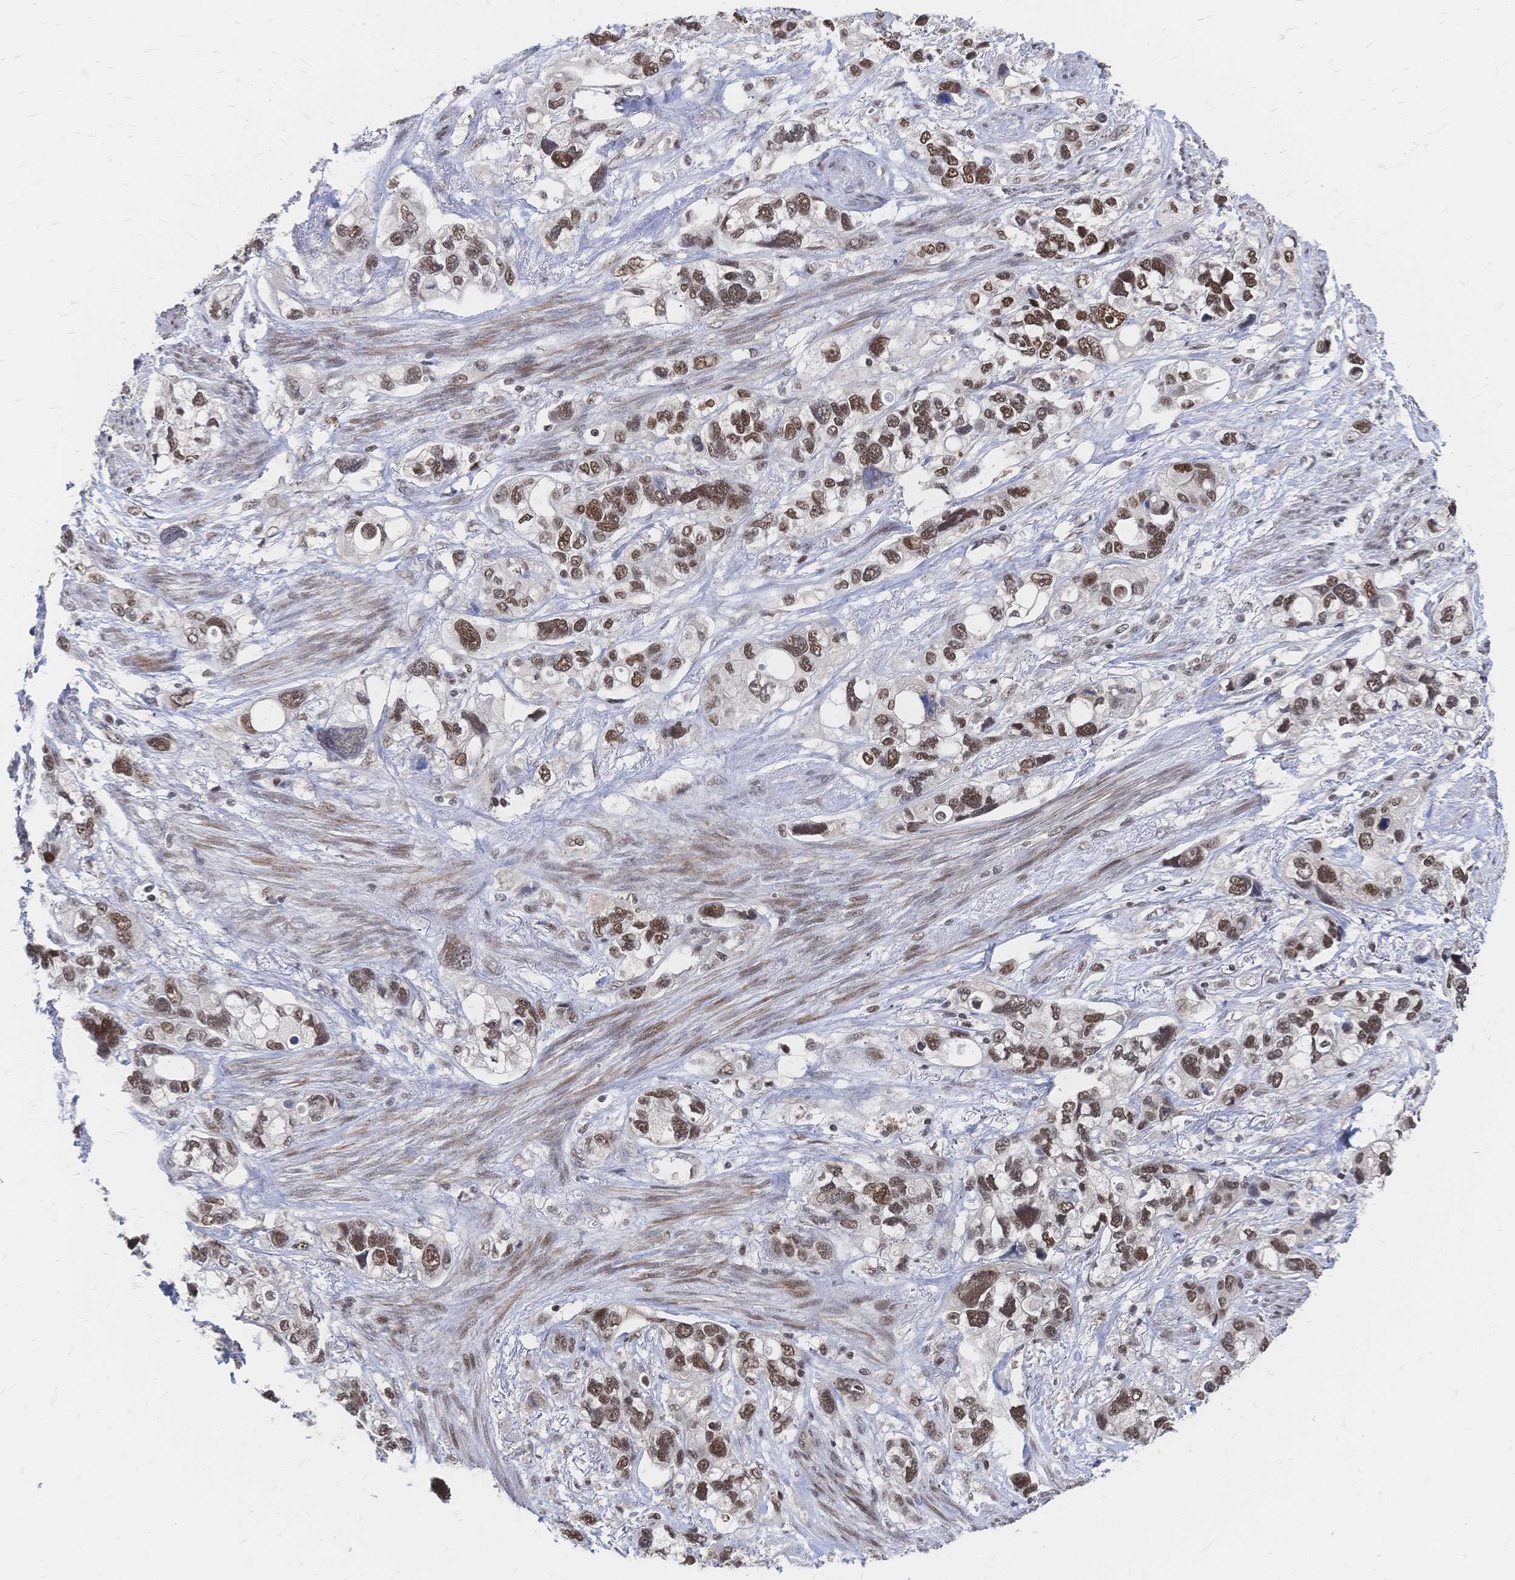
{"staining": {"intensity": "strong", "quantity": ">75%", "location": "nuclear"}, "tissue": "stomach cancer", "cell_type": "Tumor cells", "image_type": "cancer", "snomed": [{"axis": "morphology", "description": "Adenocarcinoma, NOS"}, {"axis": "topography", "description": "Stomach, upper"}], "caption": "Immunohistochemistry (DAB) staining of human adenocarcinoma (stomach) demonstrates strong nuclear protein expression in about >75% of tumor cells. The protein is stained brown, and the nuclei are stained in blue (DAB IHC with brightfield microscopy, high magnification).", "gene": "NELFA", "patient": {"sex": "female", "age": 81}}